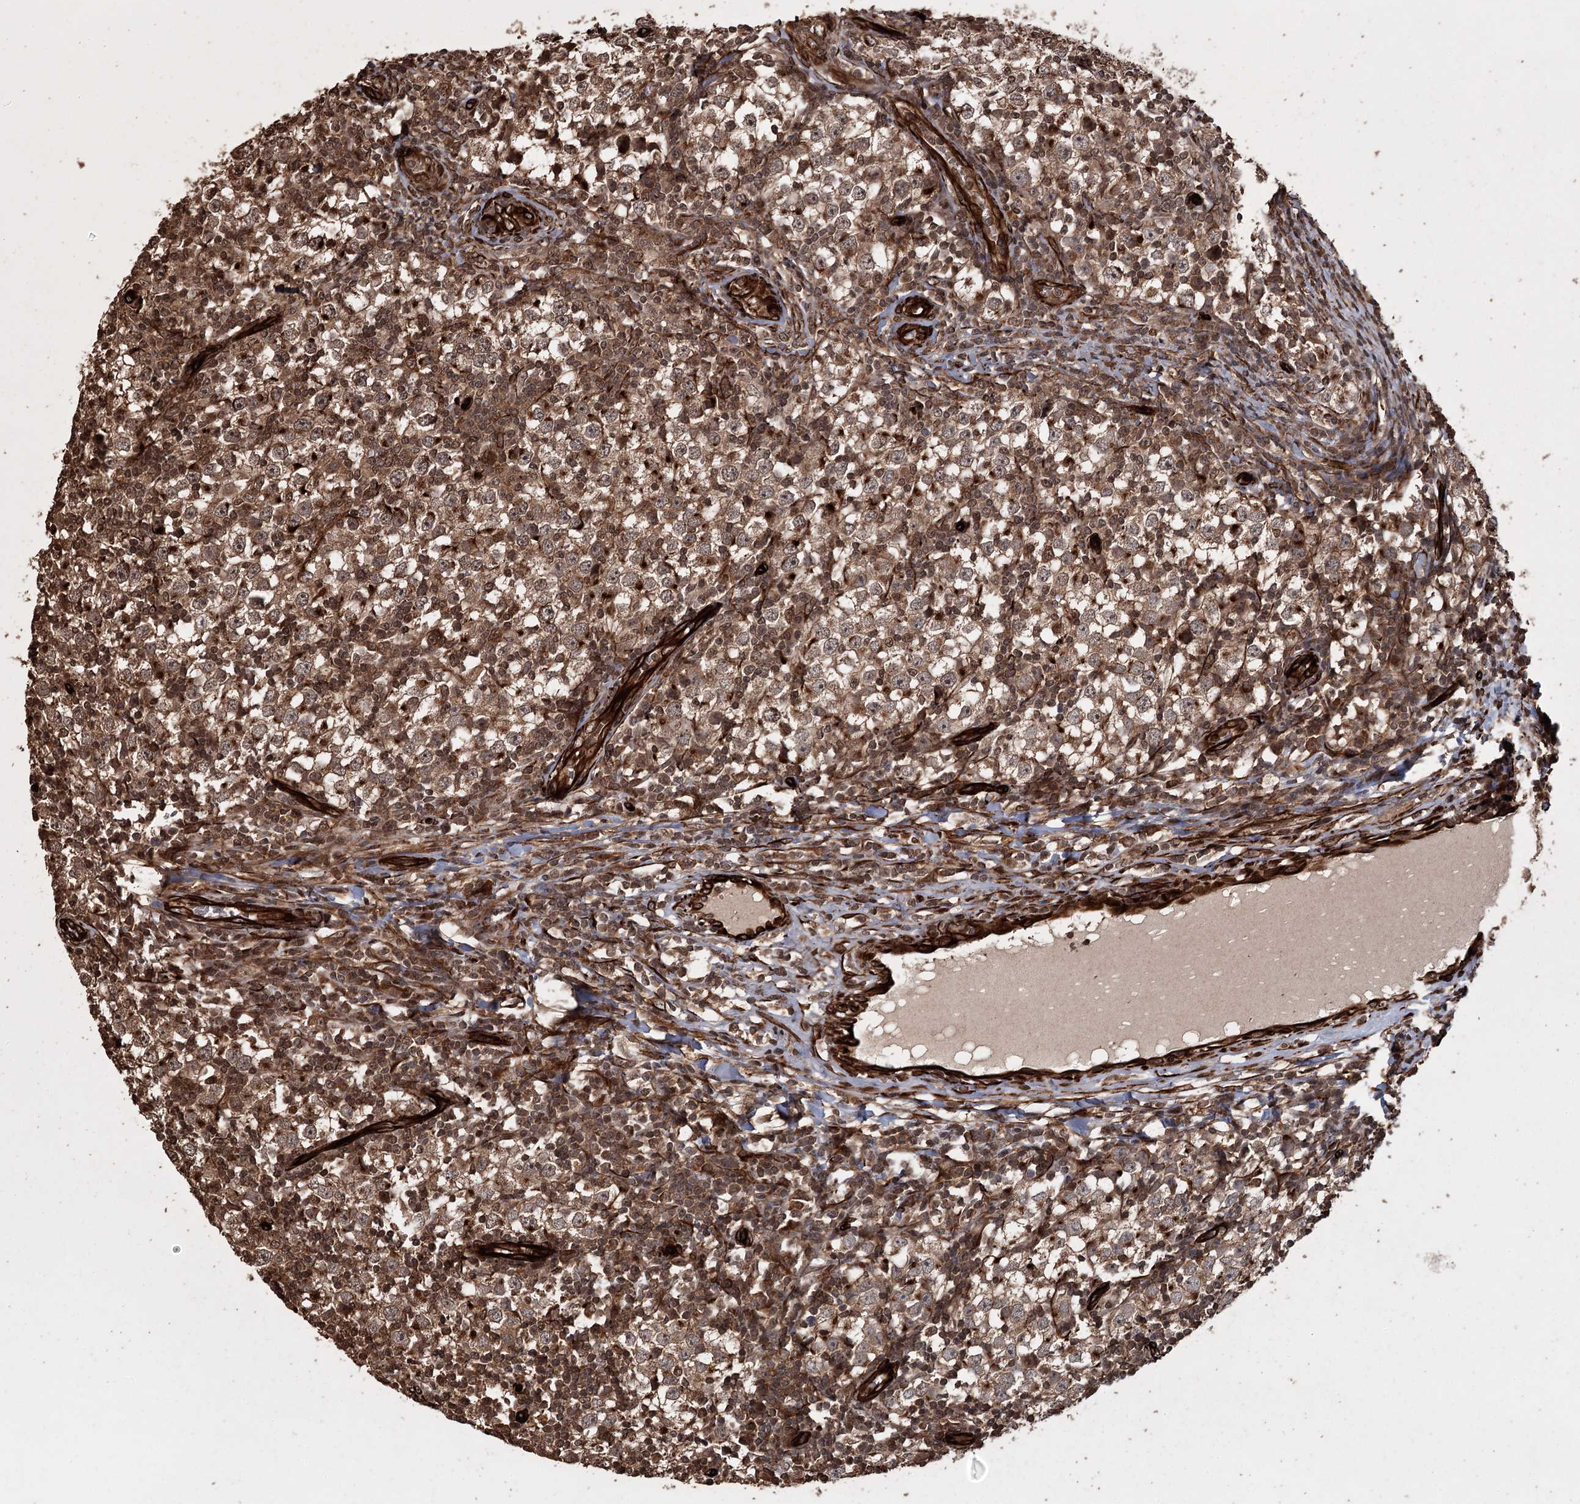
{"staining": {"intensity": "moderate", "quantity": ">75%", "location": "cytoplasmic/membranous,nuclear"}, "tissue": "testis cancer", "cell_type": "Tumor cells", "image_type": "cancer", "snomed": [{"axis": "morphology", "description": "Seminoma, NOS"}, {"axis": "topography", "description": "Testis"}], "caption": "IHC histopathology image of neoplastic tissue: human testis seminoma stained using immunohistochemistry (IHC) displays medium levels of moderate protein expression localized specifically in the cytoplasmic/membranous and nuclear of tumor cells, appearing as a cytoplasmic/membranous and nuclear brown color.", "gene": "RPAP3", "patient": {"sex": "male", "age": 65}}